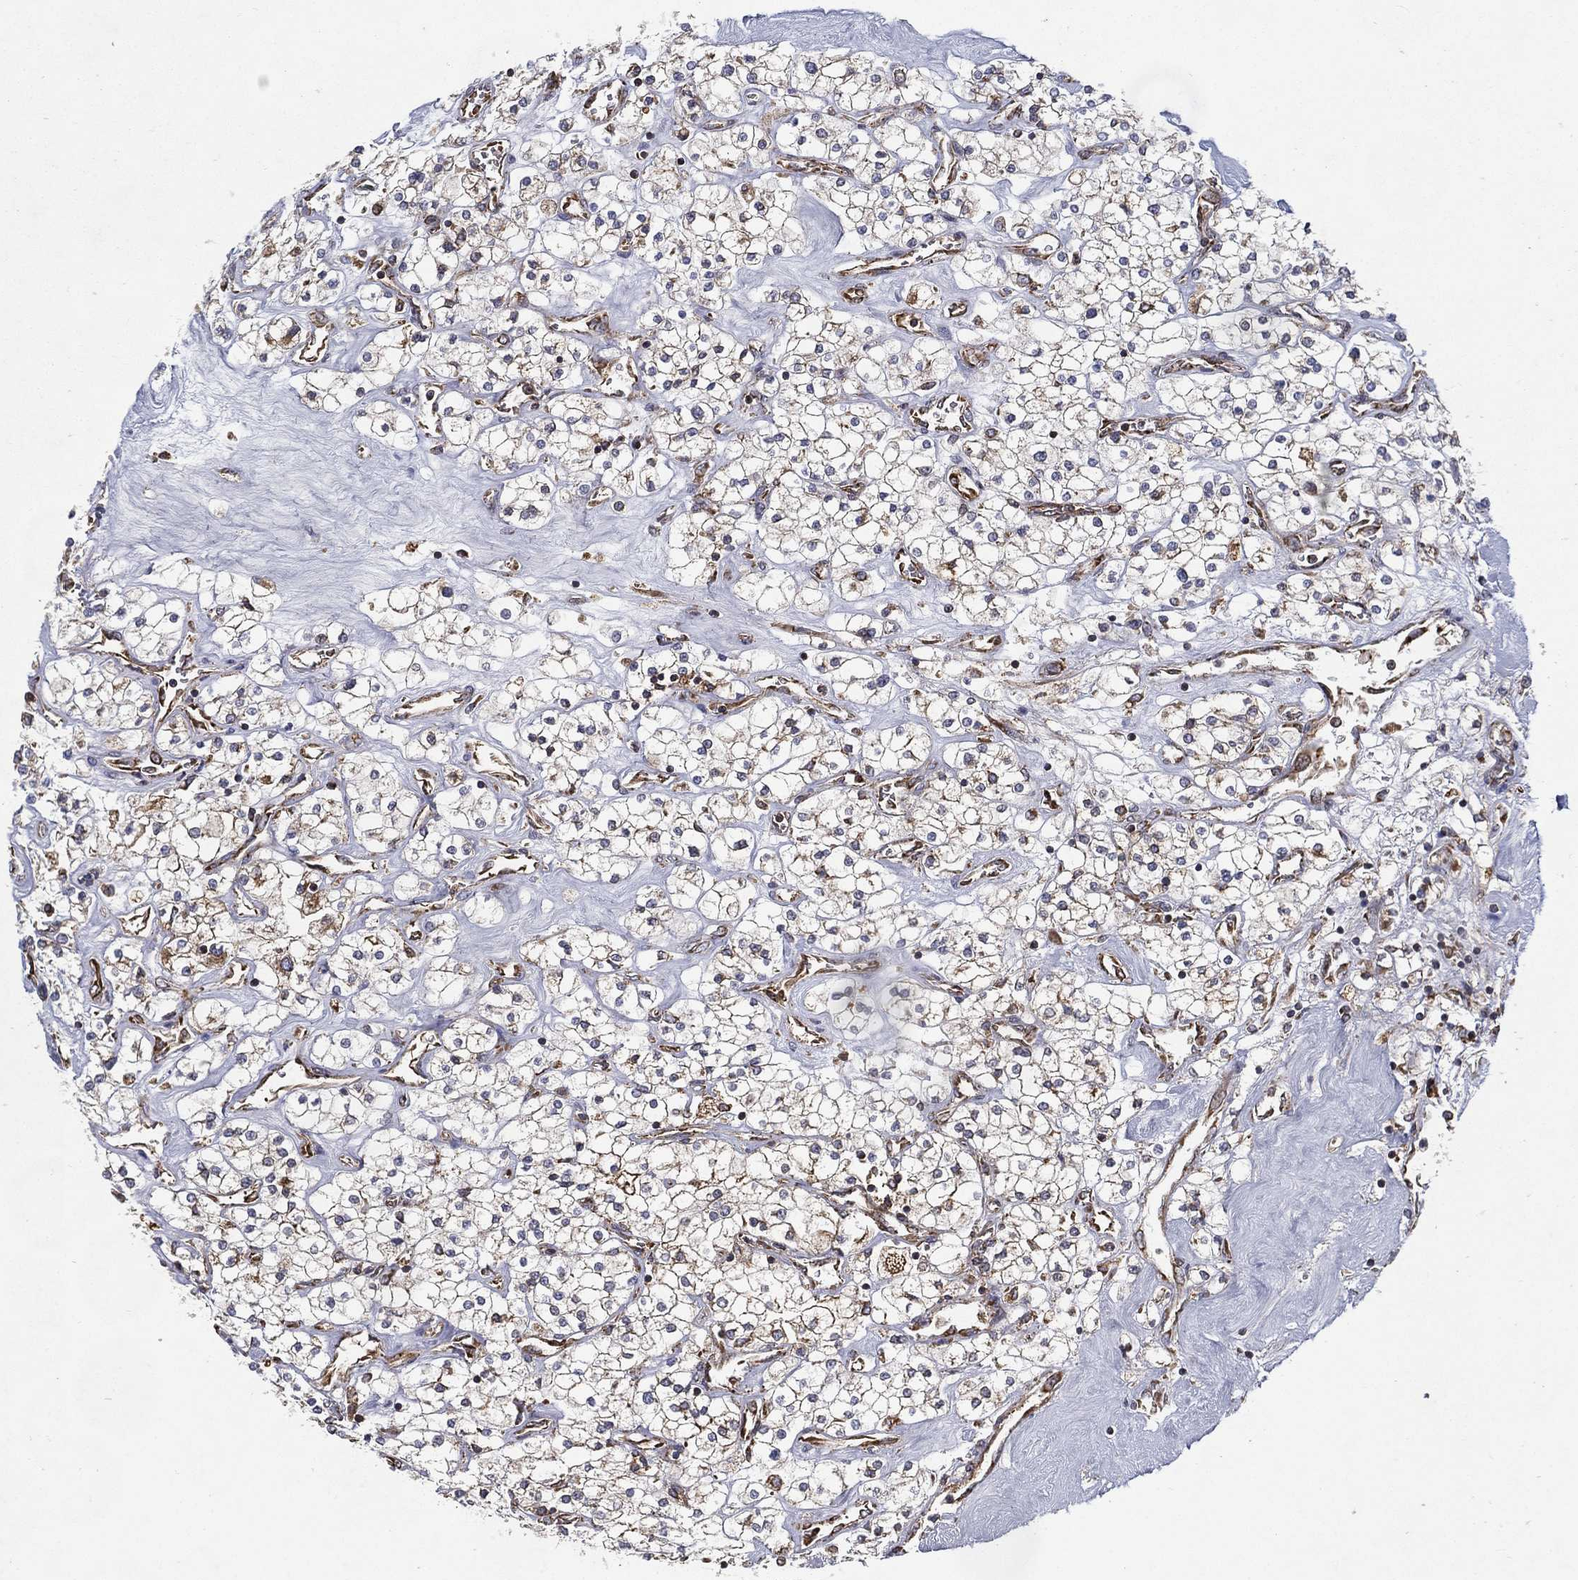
{"staining": {"intensity": "negative", "quantity": "none", "location": "none"}, "tissue": "renal cancer", "cell_type": "Tumor cells", "image_type": "cancer", "snomed": [{"axis": "morphology", "description": "Adenocarcinoma, NOS"}, {"axis": "topography", "description": "Kidney"}], "caption": "Immunohistochemistry (IHC) photomicrograph of human renal cancer (adenocarcinoma) stained for a protein (brown), which exhibits no staining in tumor cells.", "gene": "MT-CYB", "patient": {"sex": "male", "age": 80}}